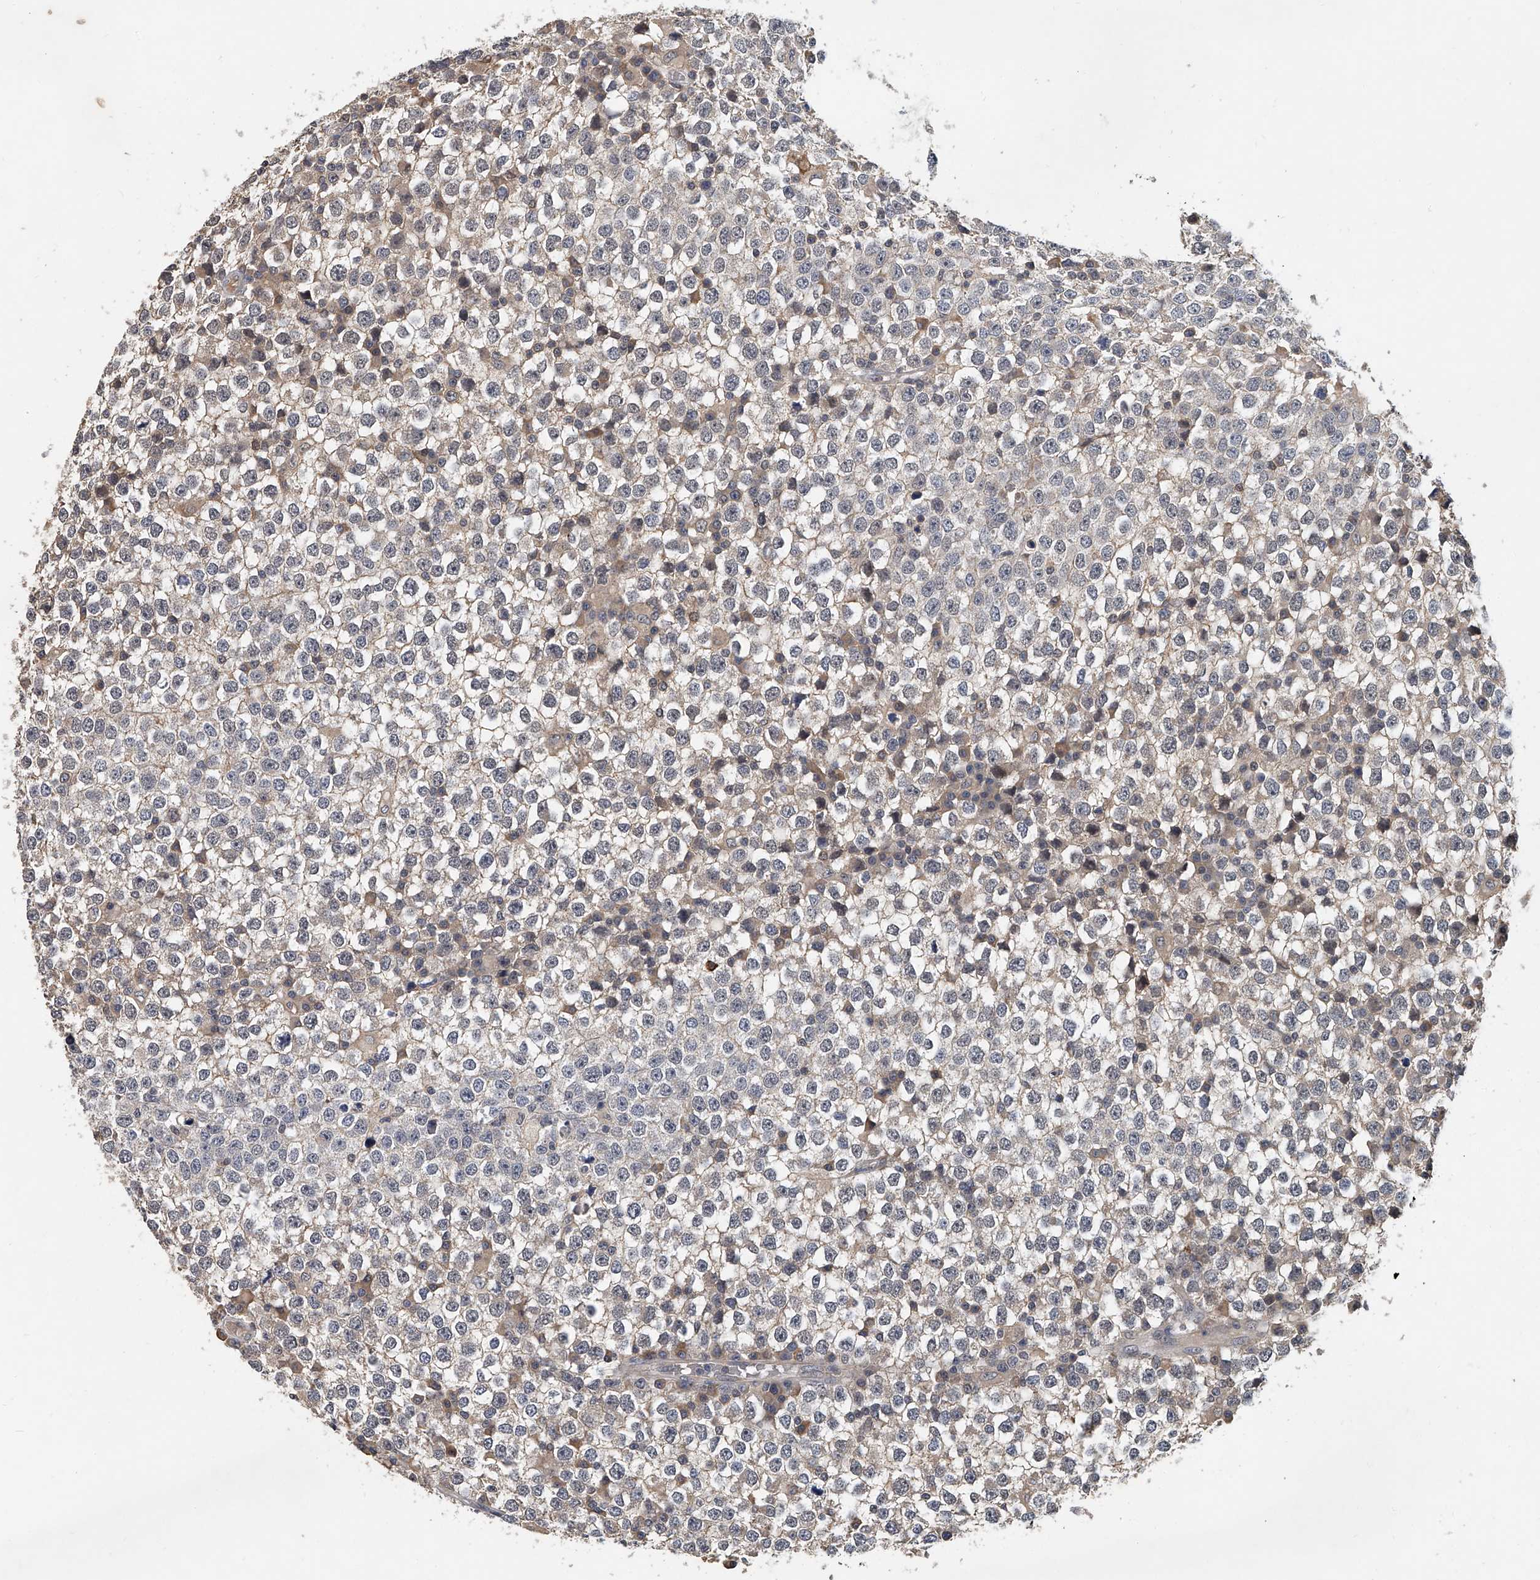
{"staining": {"intensity": "weak", "quantity": "<25%", "location": "cytoplasmic/membranous"}, "tissue": "testis cancer", "cell_type": "Tumor cells", "image_type": "cancer", "snomed": [{"axis": "morphology", "description": "Seminoma, NOS"}, {"axis": "topography", "description": "Testis"}], "caption": "A histopathology image of testis cancer stained for a protein shows no brown staining in tumor cells.", "gene": "JAG2", "patient": {"sex": "male", "age": 65}}